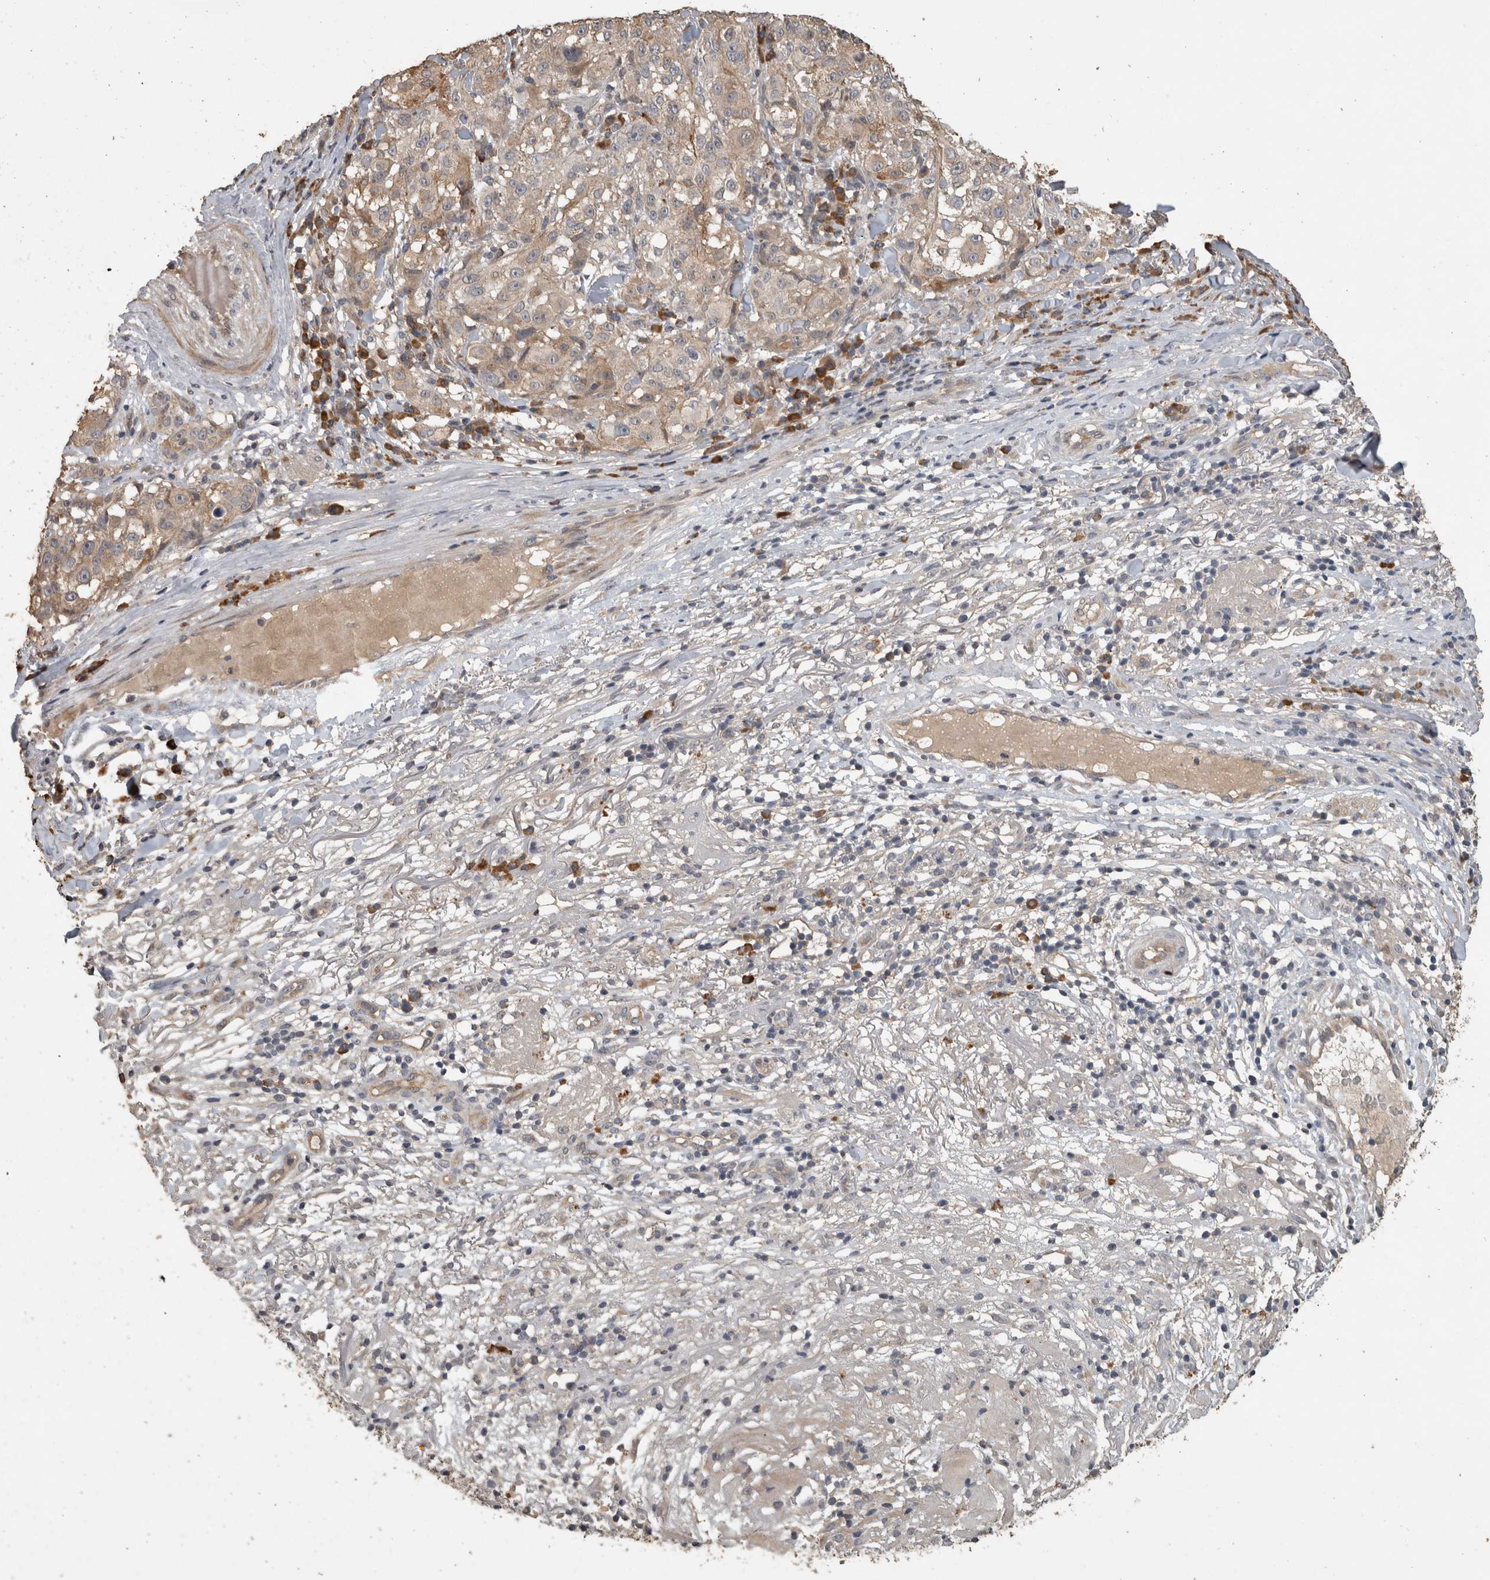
{"staining": {"intensity": "moderate", "quantity": "<25%", "location": "cytoplasmic/membranous"}, "tissue": "melanoma", "cell_type": "Tumor cells", "image_type": "cancer", "snomed": [{"axis": "morphology", "description": "Necrosis, NOS"}, {"axis": "morphology", "description": "Malignant melanoma, NOS"}, {"axis": "topography", "description": "Skin"}], "caption": "This image reveals immunohistochemistry staining of melanoma, with low moderate cytoplasmic/membranous positivity in approximately <25% of tumor cells.", "gene": "RHPN1", "patient": {"sex": "female", "age": 87}}